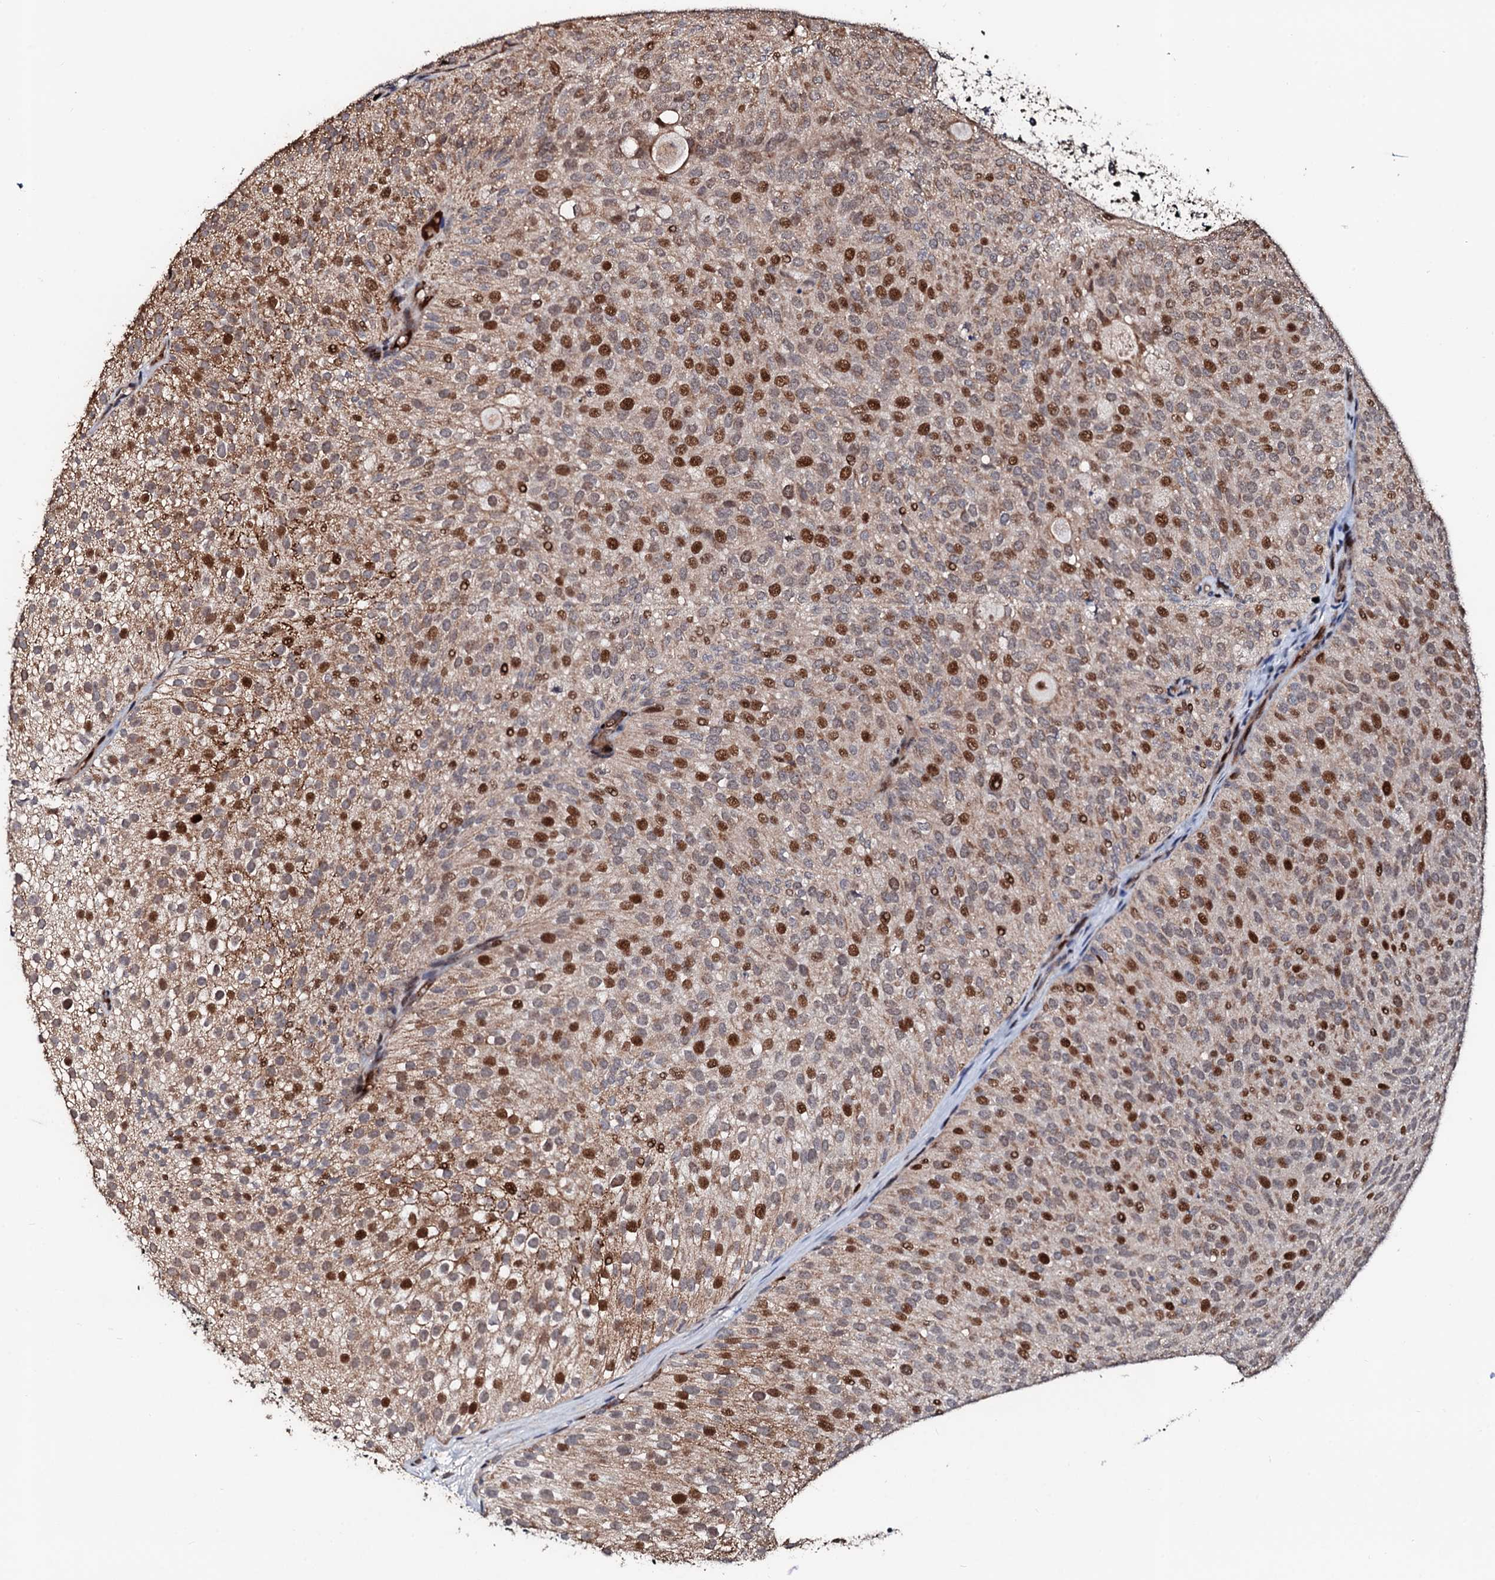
{"staining": {"intensity": "moderate", "quantity": ">75%", "location": "cytoplasmic/membranous,nuclear"}, "tissue": "urothelial cancer", "cell_type": "Tumor cells", "image_type": "cancer", "snomed": [{"axis": "morphology", "description": "Urothelial carcinoma, Low grade"}, {"axis": "topography", "description": "Urinary bladder"}], "caption": "Moderate cytoplasmic/membranous and nuclear protein expression is appreciated in about >75% of tumor cells in urothelial carcinoma (low-grade).", "gene": "KIF18A", "patient": {"sex": "male", "age": 78}}